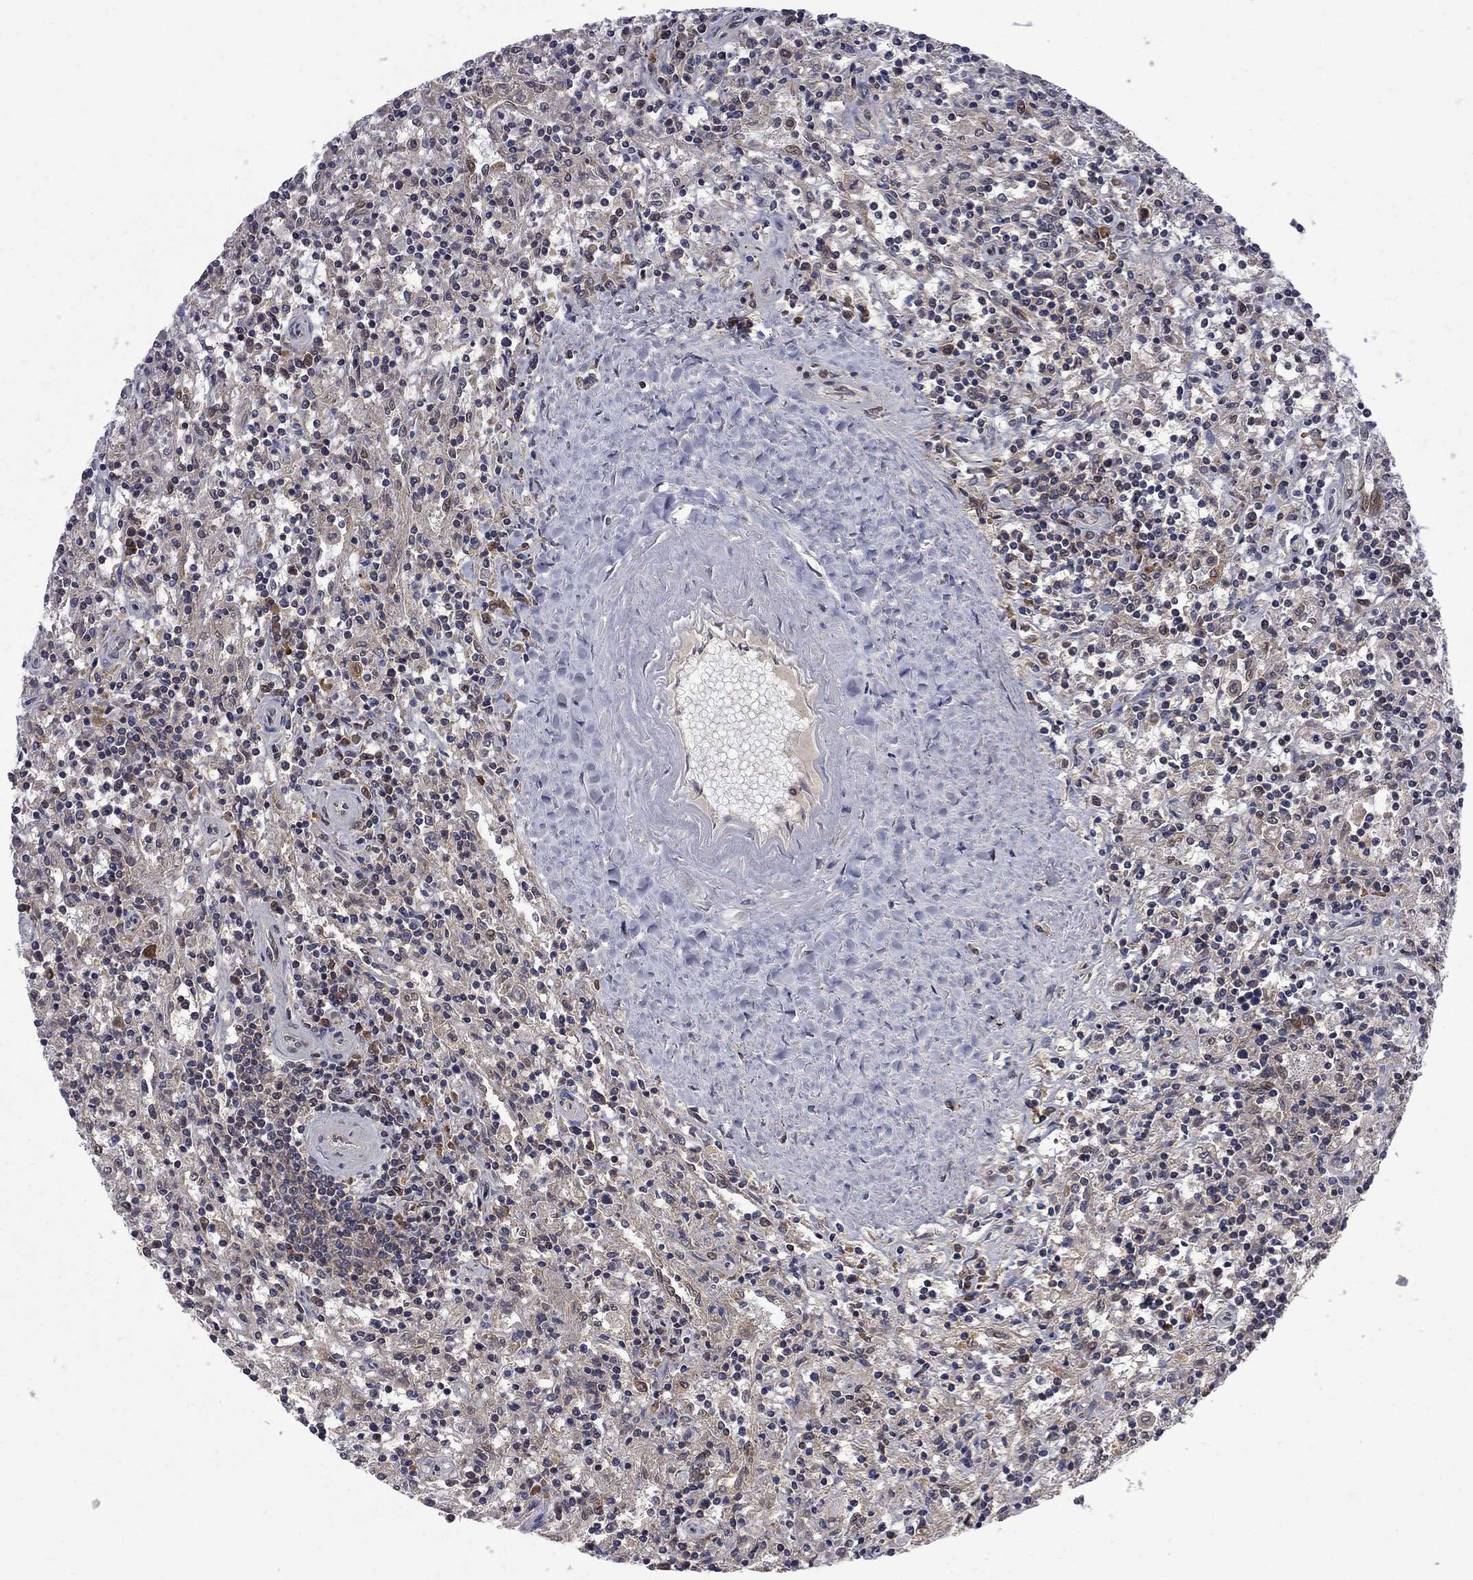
{"staining": {"intensity": "negative", "quantity": "none", "location": "none"}, "tissue": "lymphoma", "cell_type": "Tumor cells", "image_type": "cancer", "snomed": [{"axis": "morphology", "description": "Malignant lymphoma, non-Hodgkin's type, Low grade"}, {"axis": "topography", "description": "Spleen"}], "caption": "This image is of lymphoma stained with IHC to label a protein in brown with the nuclei are counter-stained blue. There is no expression in tumor cells.", "gene": "CNOT11", "patient": {"sex": "male", "age": 62}}